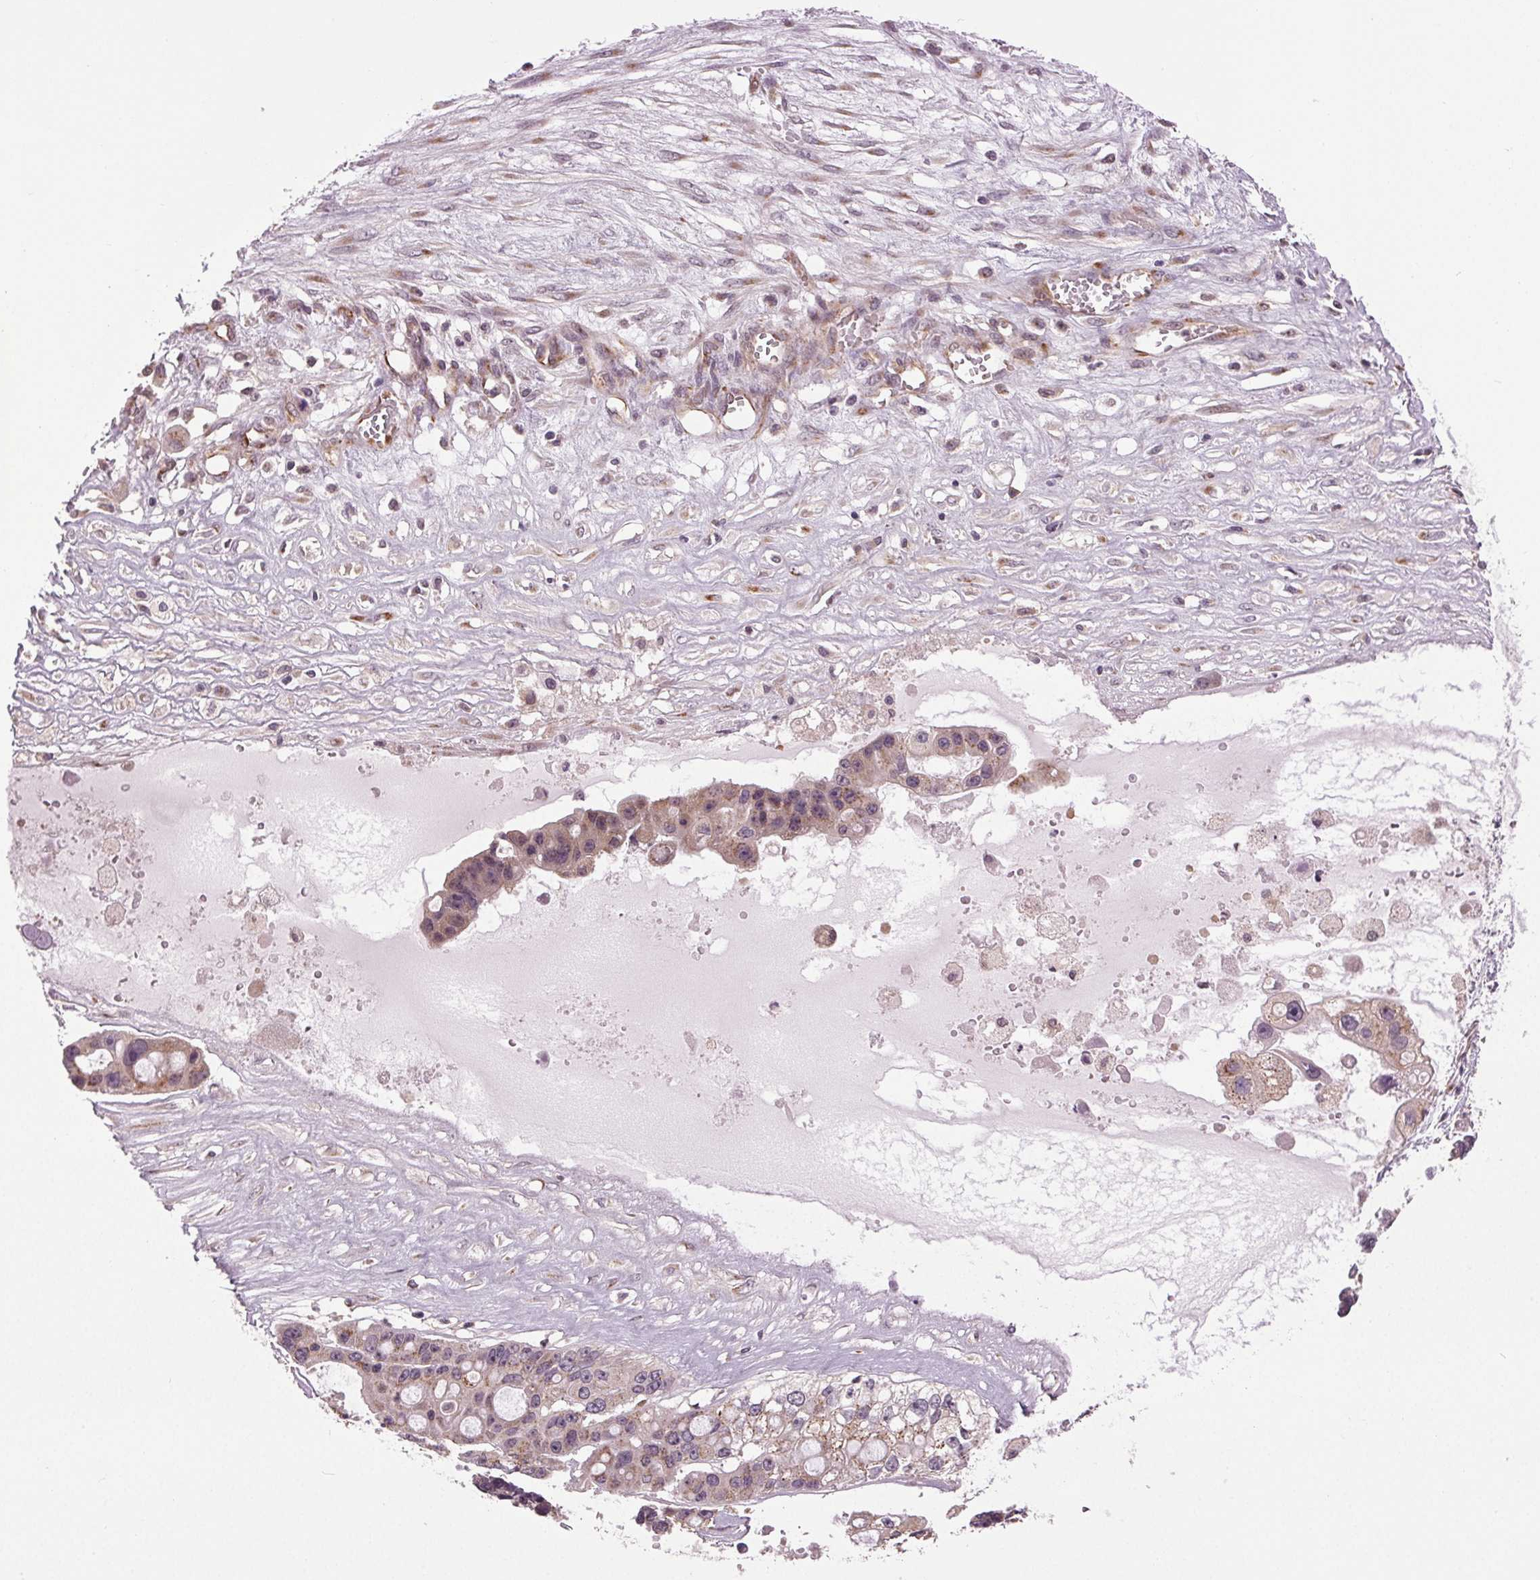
{"staining": {"intensity": "moderate", "quantity": "25%-75%", "location": "cytoplasmic/membranous"}, "tissue": "ovarian cancer", "cell_type": "Tumor cells", "image_type": "cancer", "snomed": [{"axis": "morphology", "description": "Cystadenocarcinoma, serous, NOS"}, {"axis": "topography", "description": "Ovary"}], "caption": "A micrograph of serous cystadenocarcinoma (ovarian) stained for a protein demonstrates moderate cytoplasmic/membranous brown staining in tumor cells.", "gene": "BSDC1", "patient": {"sex": "female", "age": 56}}